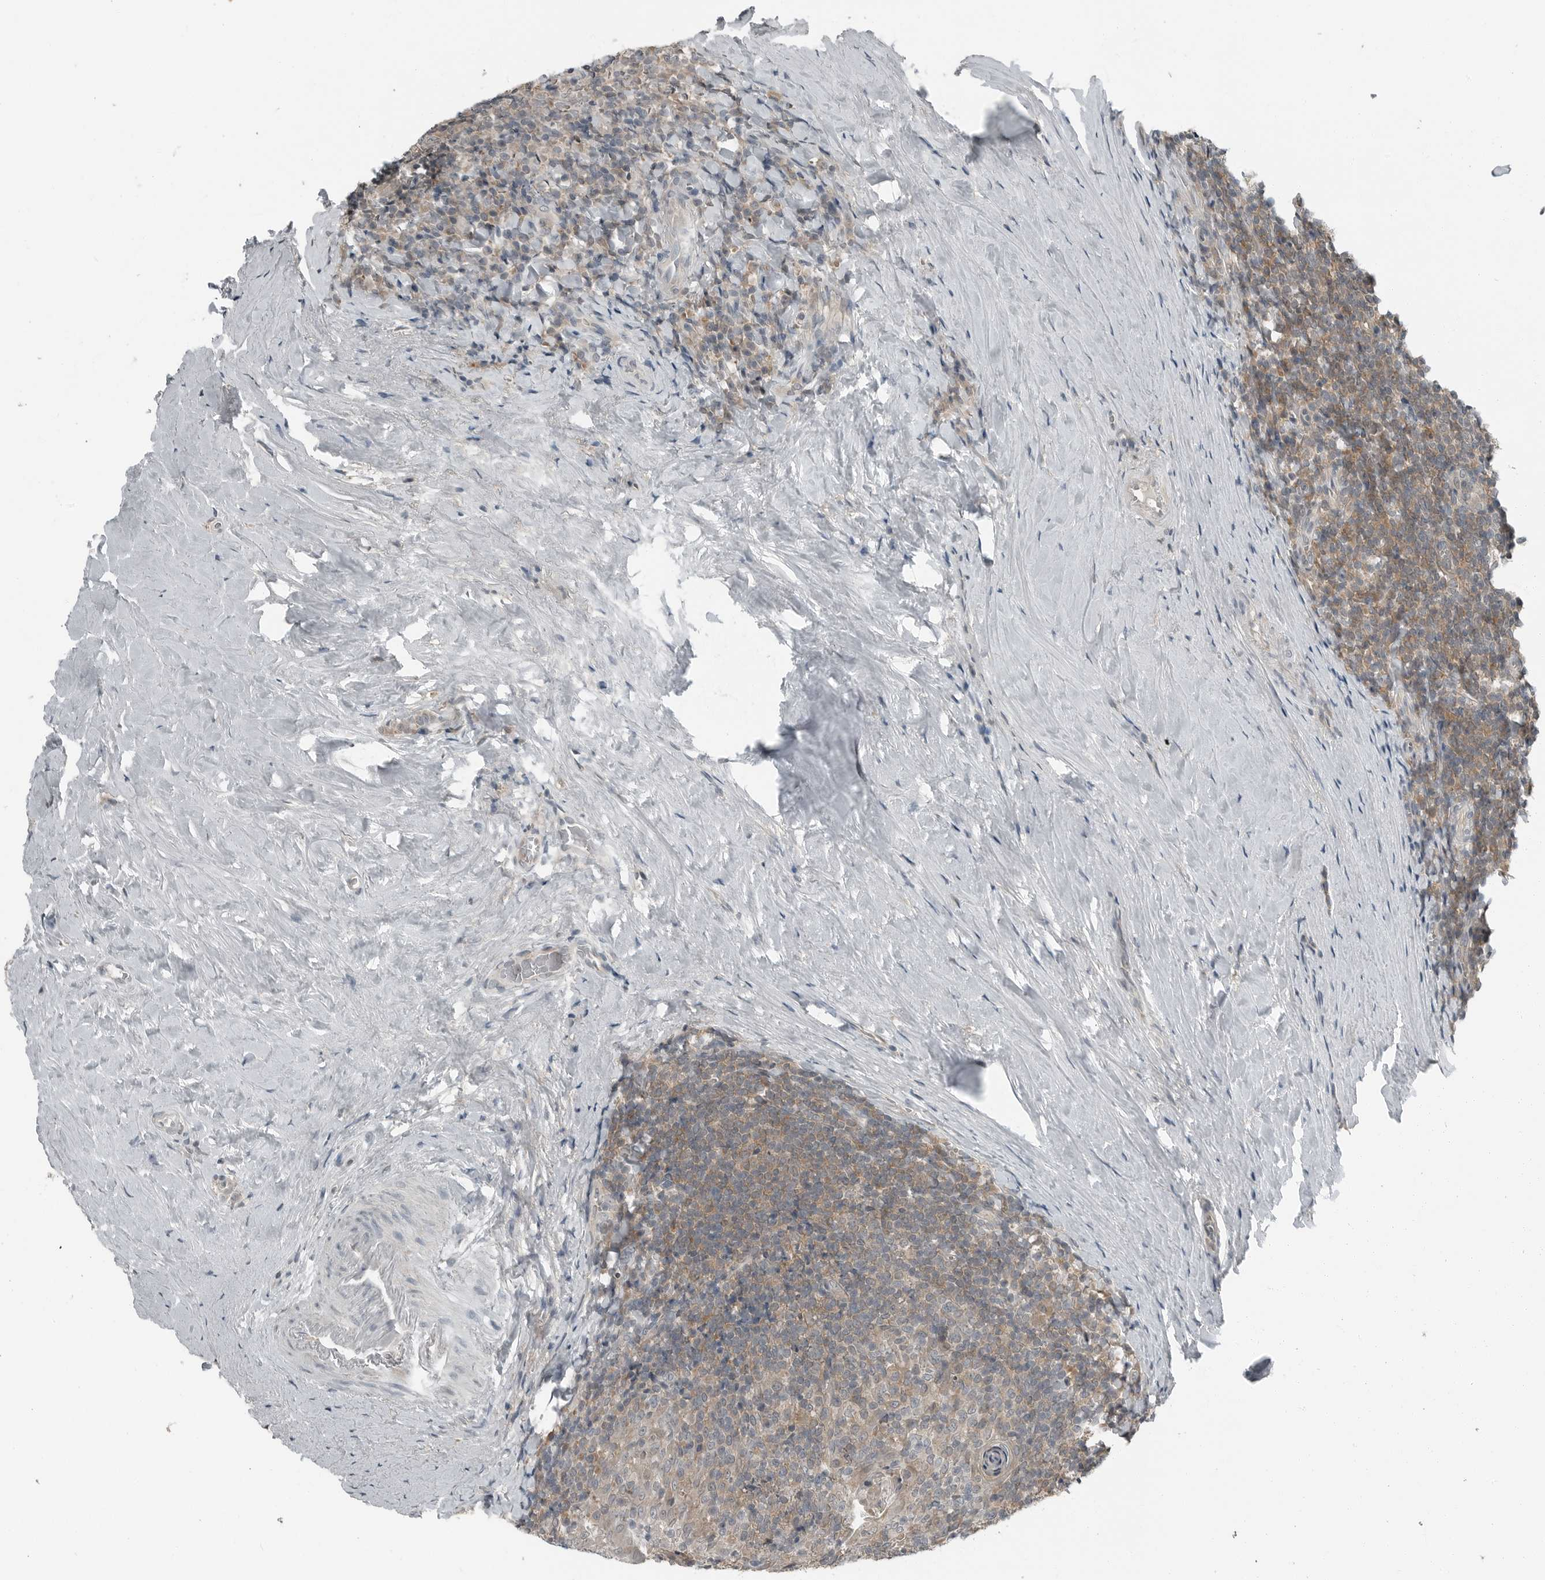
{"staining": {"intensity": "weak", "quantity": "25%-75%", "location": "cytoplasmic/membranous"}, "tissue": "tonsil", "cell_type": "Germinal center cells", "image_type": "normal", "snomed": [{"axis": "morphology", "description": "Normal tissue, NOS"}, {"axis": "topography", "description": "Tonsil"}], "caption": "High-power microscopy captured an immunohistochemistry micrograph of benign tonsil, revealing weak cytoplasmic/membranous positivity in approximately 25%-75% of germinal center cells.", "gene": "ENSG00000286112", "patient": {"sex": "male", "age": 37}}